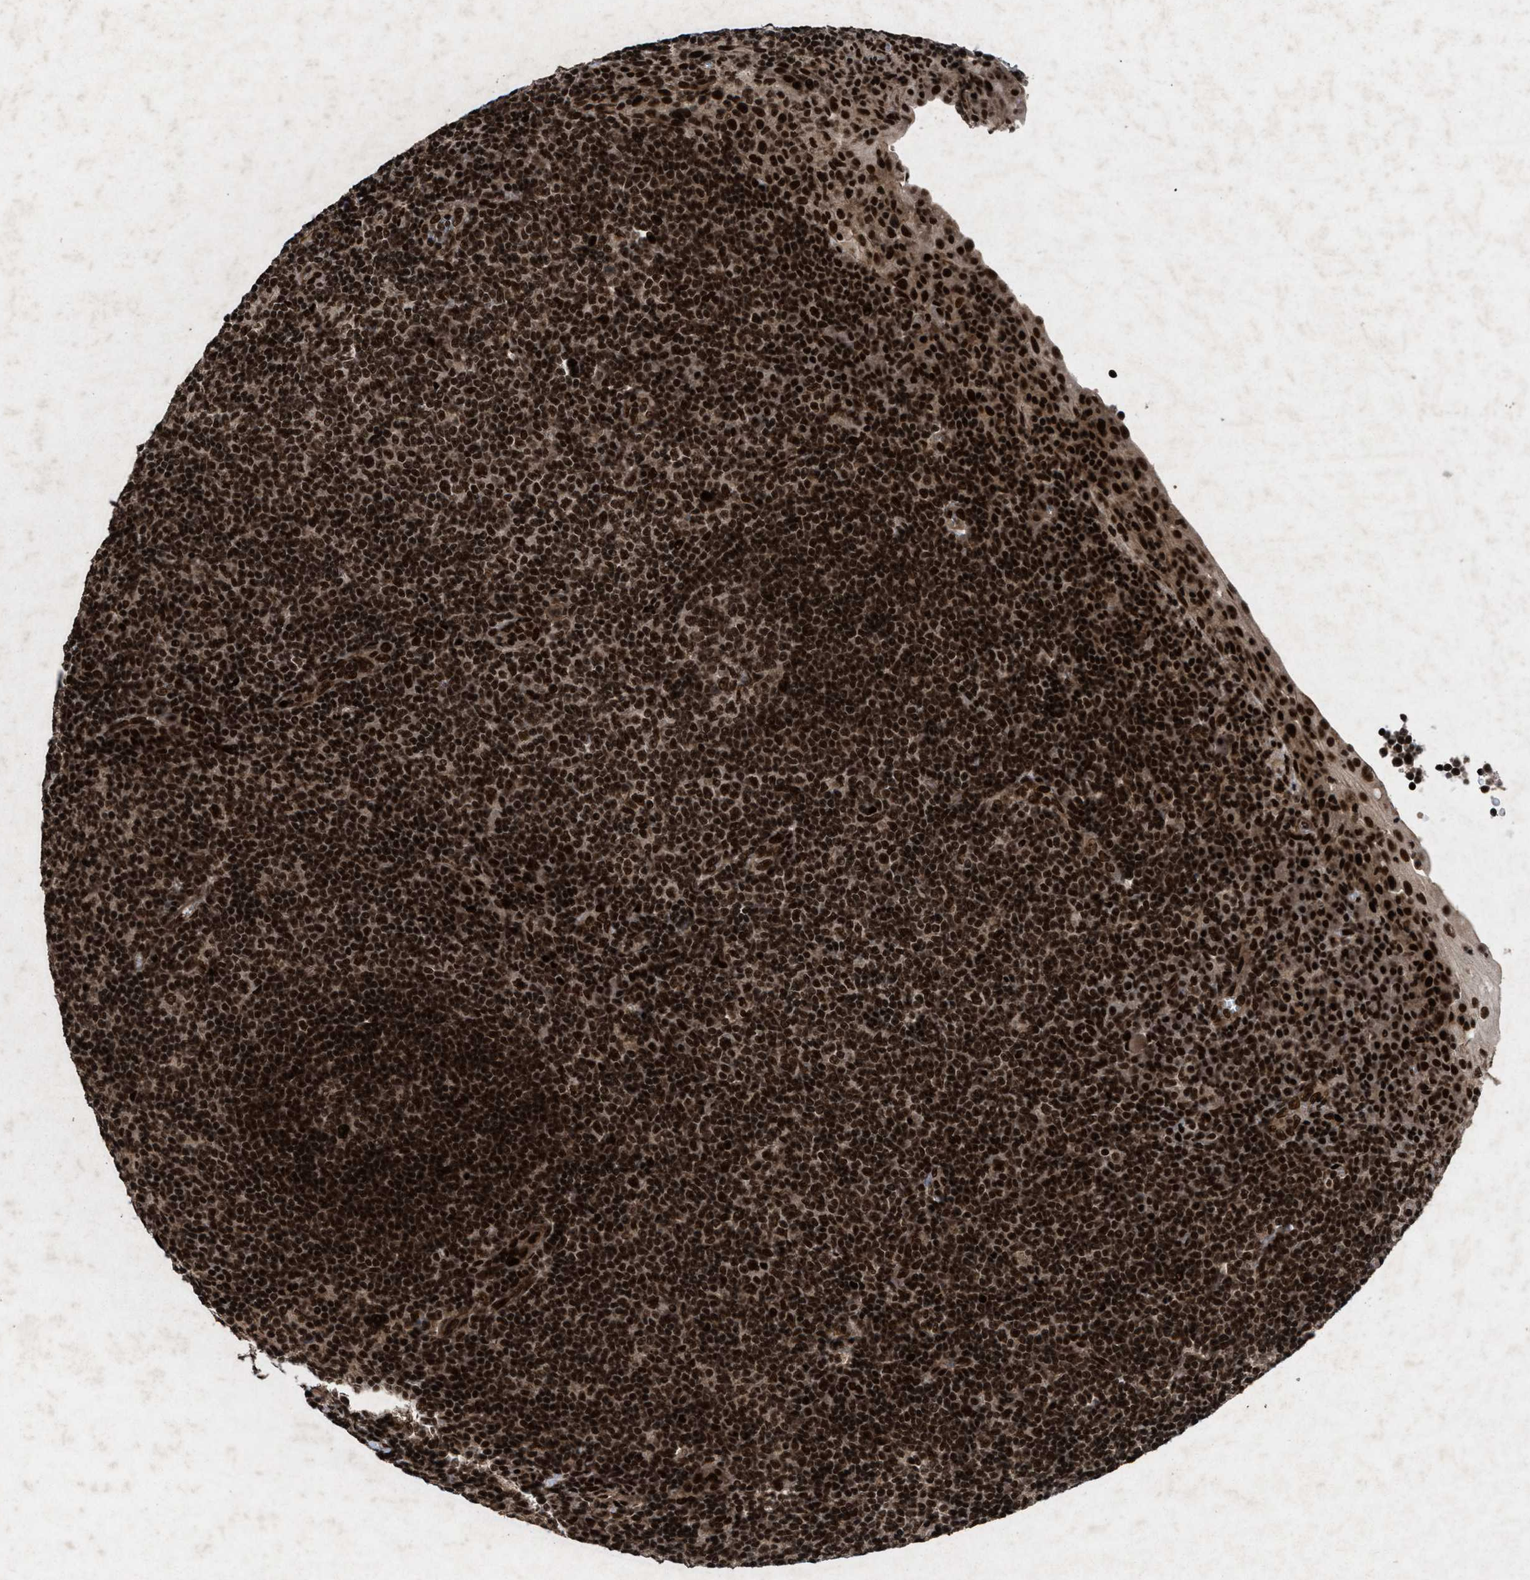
{"staining": {"intensity": "strong", "quantity": ">75%", "location": "nuclear"}, "tissue": "tonsil", "cell_type": "Germinal center cells", "image_type": "normal", "snomed": [{"axis": "morphology", "description": "Normal tissue, NOS"}, {"axis": "topography", "description": "Tonsil"}], "caption": "Normal tonsil displays strong nuclear staining in about >75% of germinal center cells.", "gene": "WIZ", "patient": {"sex": "male", "age": 37}}